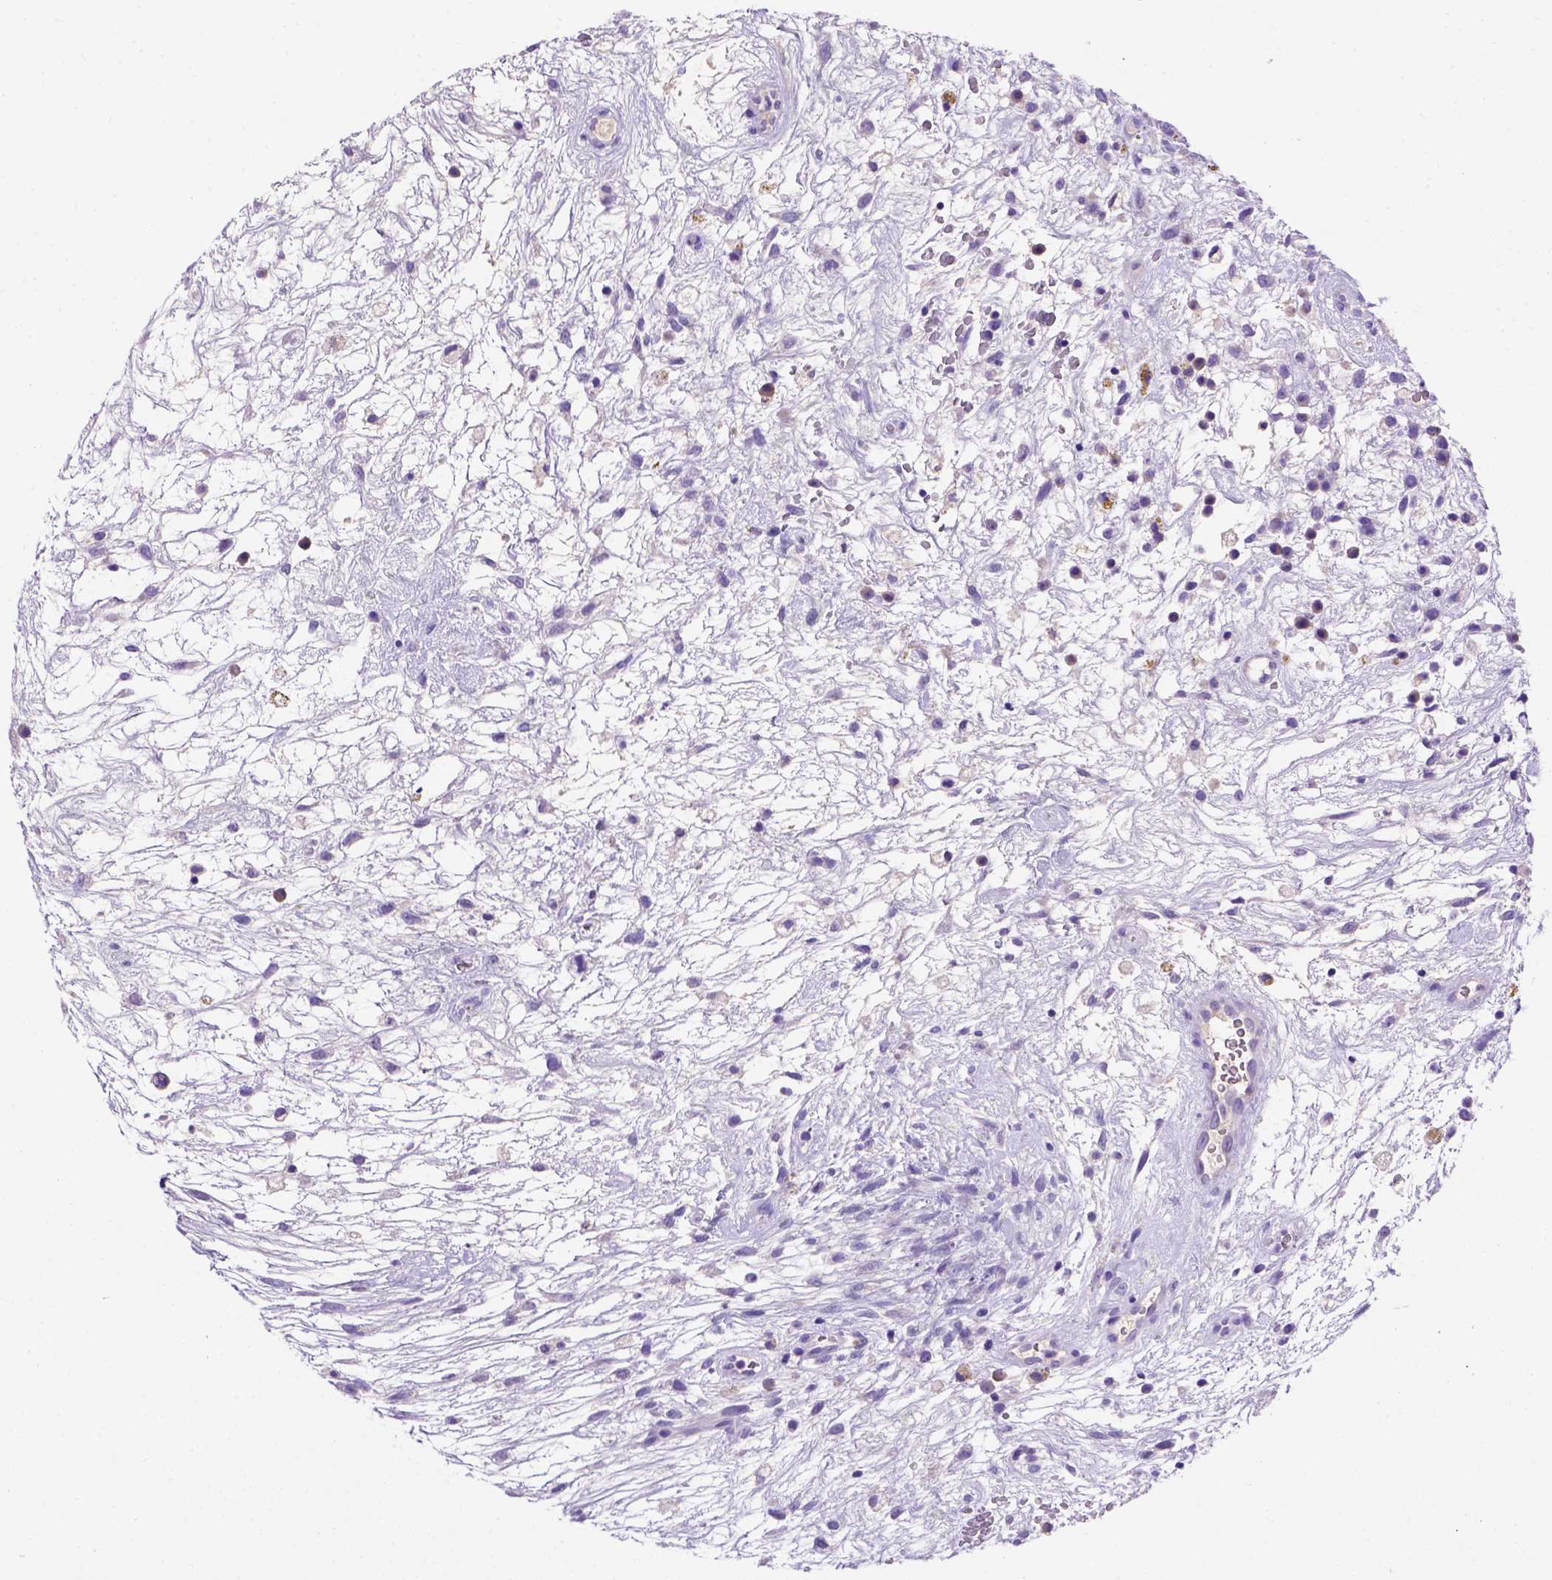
{"staining": {"intensity": "negative", "quantity": "none", "location": "none"}, "tissue": "testis cancer", "cell_type": "Tumor cells", "image_type": "cancer", "snomed": [{"axis": "morphology", "description": "Normal tissue, NOS"}, {"axis": "morphology", "description": "Carcinoma, Embryonal, NOS"}, {"axis": "topography", "description": "Testis"}], "caption": "There is no significant expression in tumor cells of testis cancer.", "gene": "FAM81B", "patient": {"sex": "male", "age": 32}}